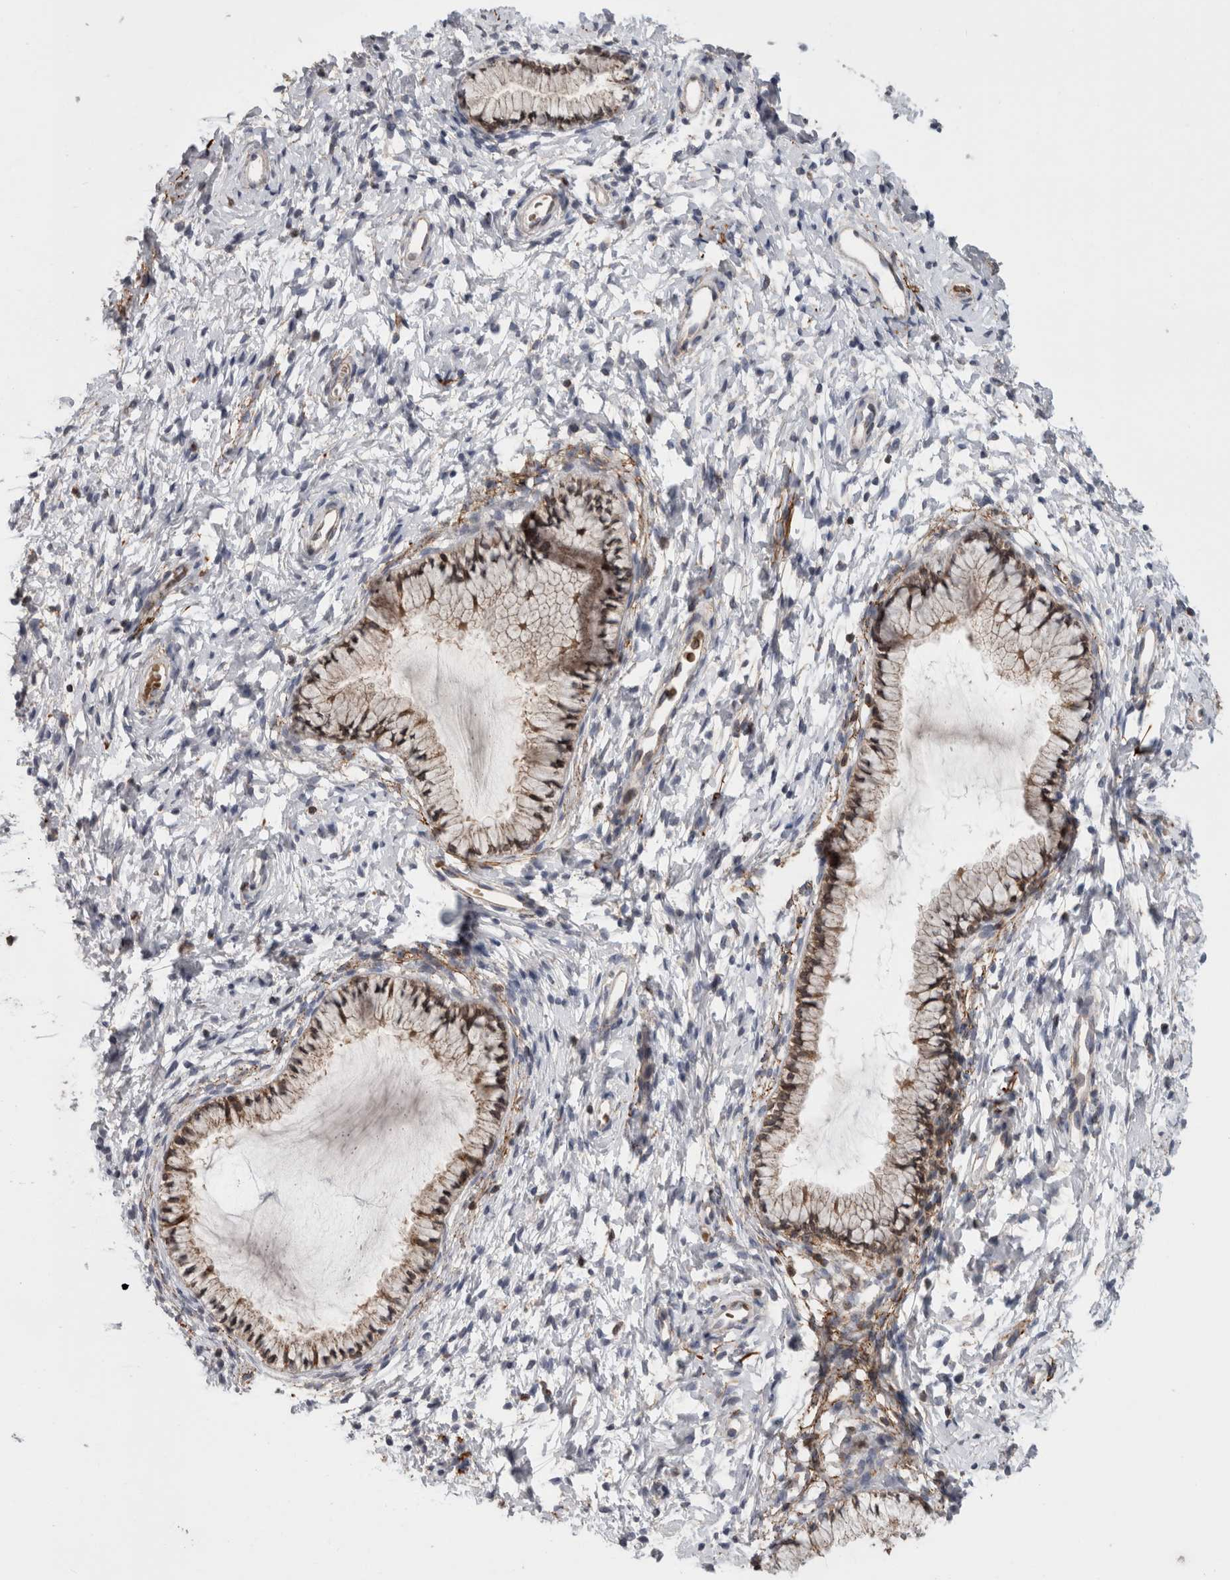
{"staining": {"intensity": "weak", "quantity": ">75%", "location": "cytoplasmic/membranous"}, "tissue": "cervix", "cell_type": "Glandular cells", "image_type": "normal", "snomed": [{"axis": "morphology", "description": "Normal tissue, NOS"}, {"axis": "topography", "description": "Cervix"}], "caption": "Weak cytoplasmic/membranous protein positivity is seen in about >75% of glandular cells in cervix.", "gene": "DARS2", "patient": {"sex": "female", "age": 72}}